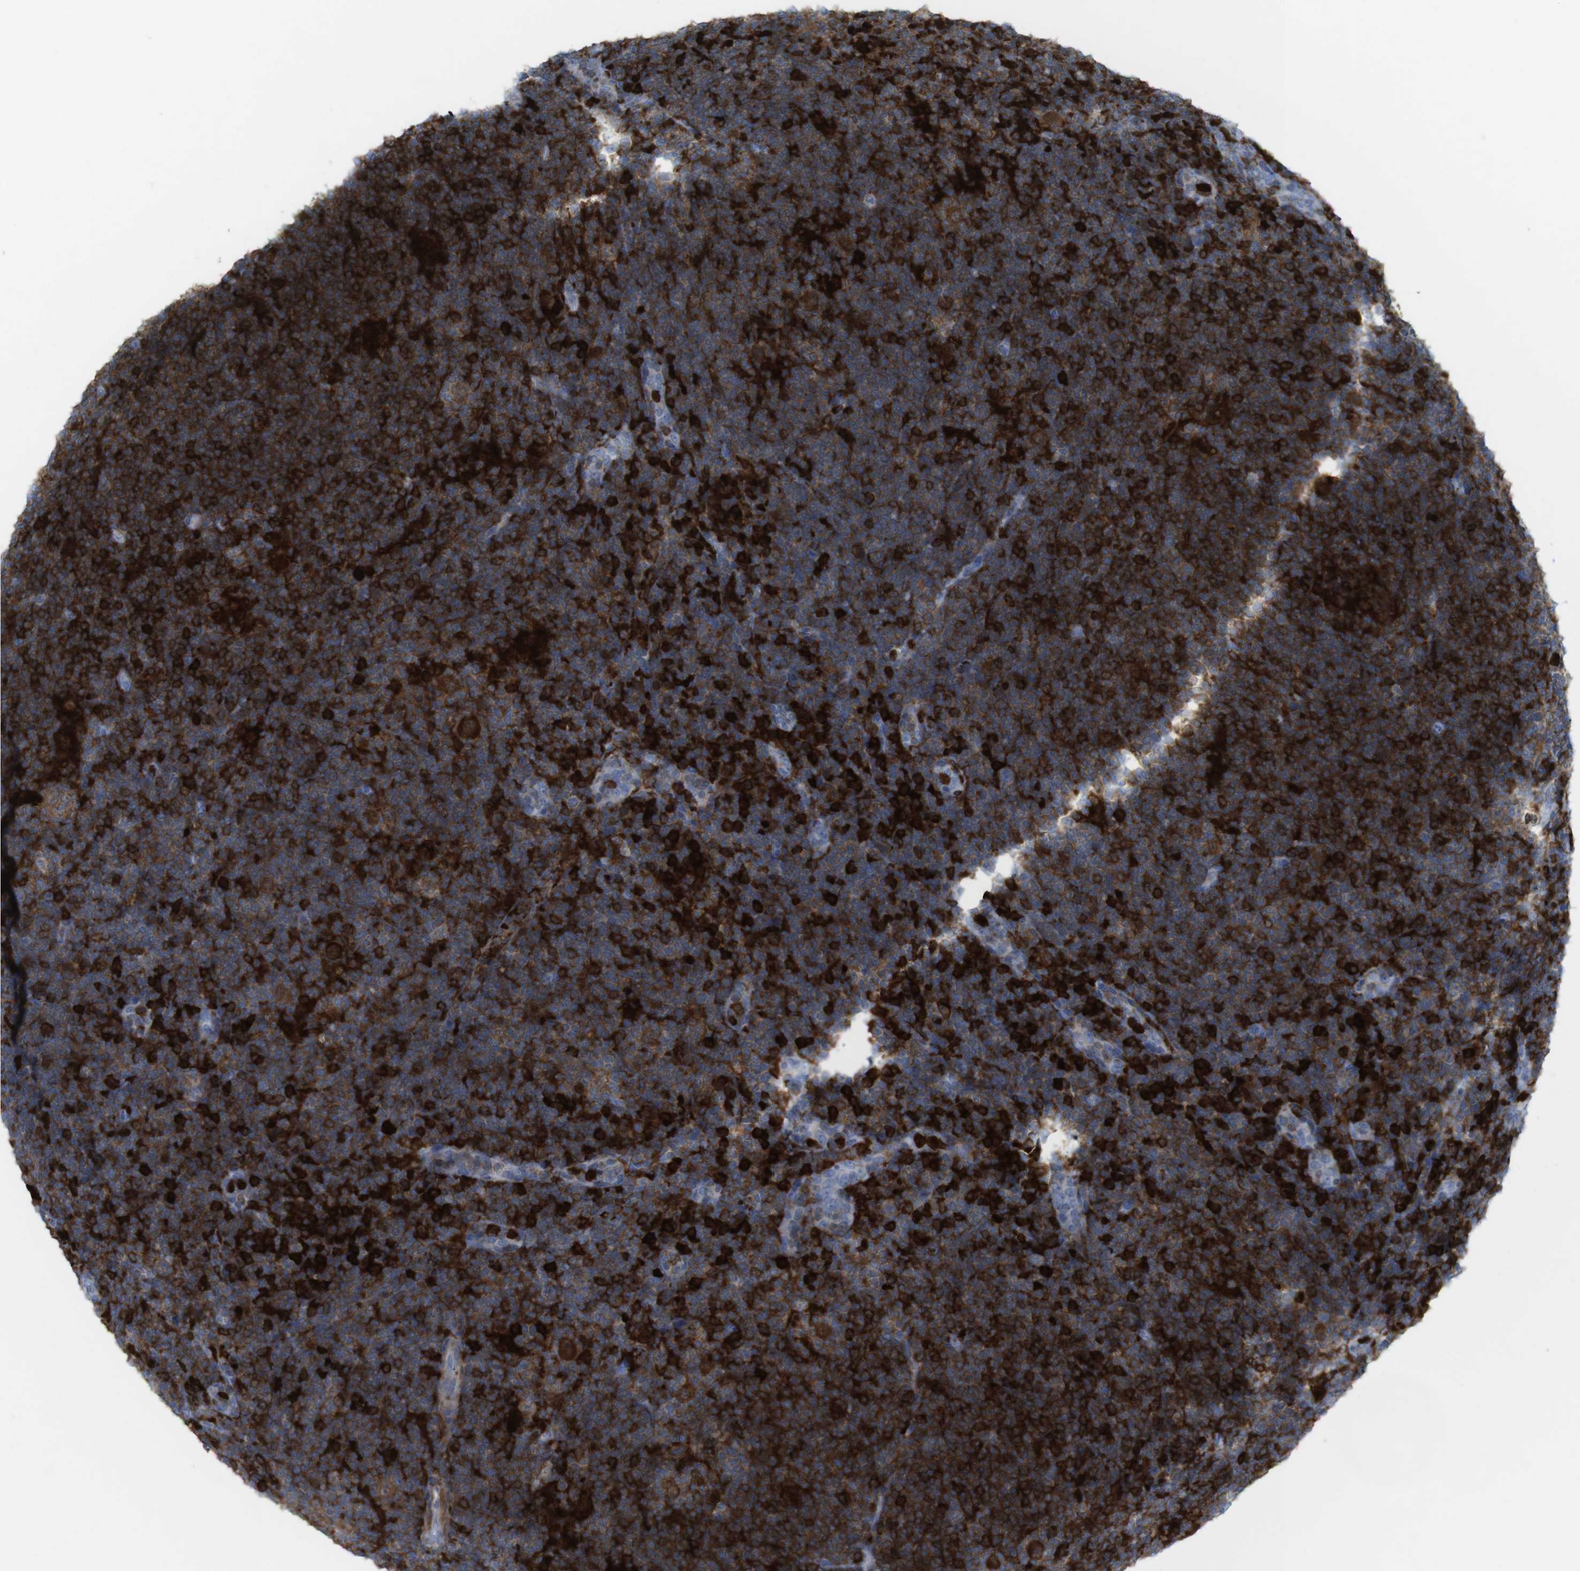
{"staining": {"intensity": "strong", "quantity": ">75%", "location": "cytoplasmic/membranous"}, "tissue": "lymphoma", "cell_type": "Tumor cells", "image_type": "cancer", "snomed": [{"axis": "morphology", "description": "Hodgkin's disease, NOS"}, {"axis": "topography", "description": "Lymph node"}], "caption": "Hodgkin's disease stained for a protein (brown) displays strong cytoplasmic/membranous positive staining in approximately >75% of tumor cells.", "gene": "PRKCD", "patient": {"sex": "female", "age": 57}}